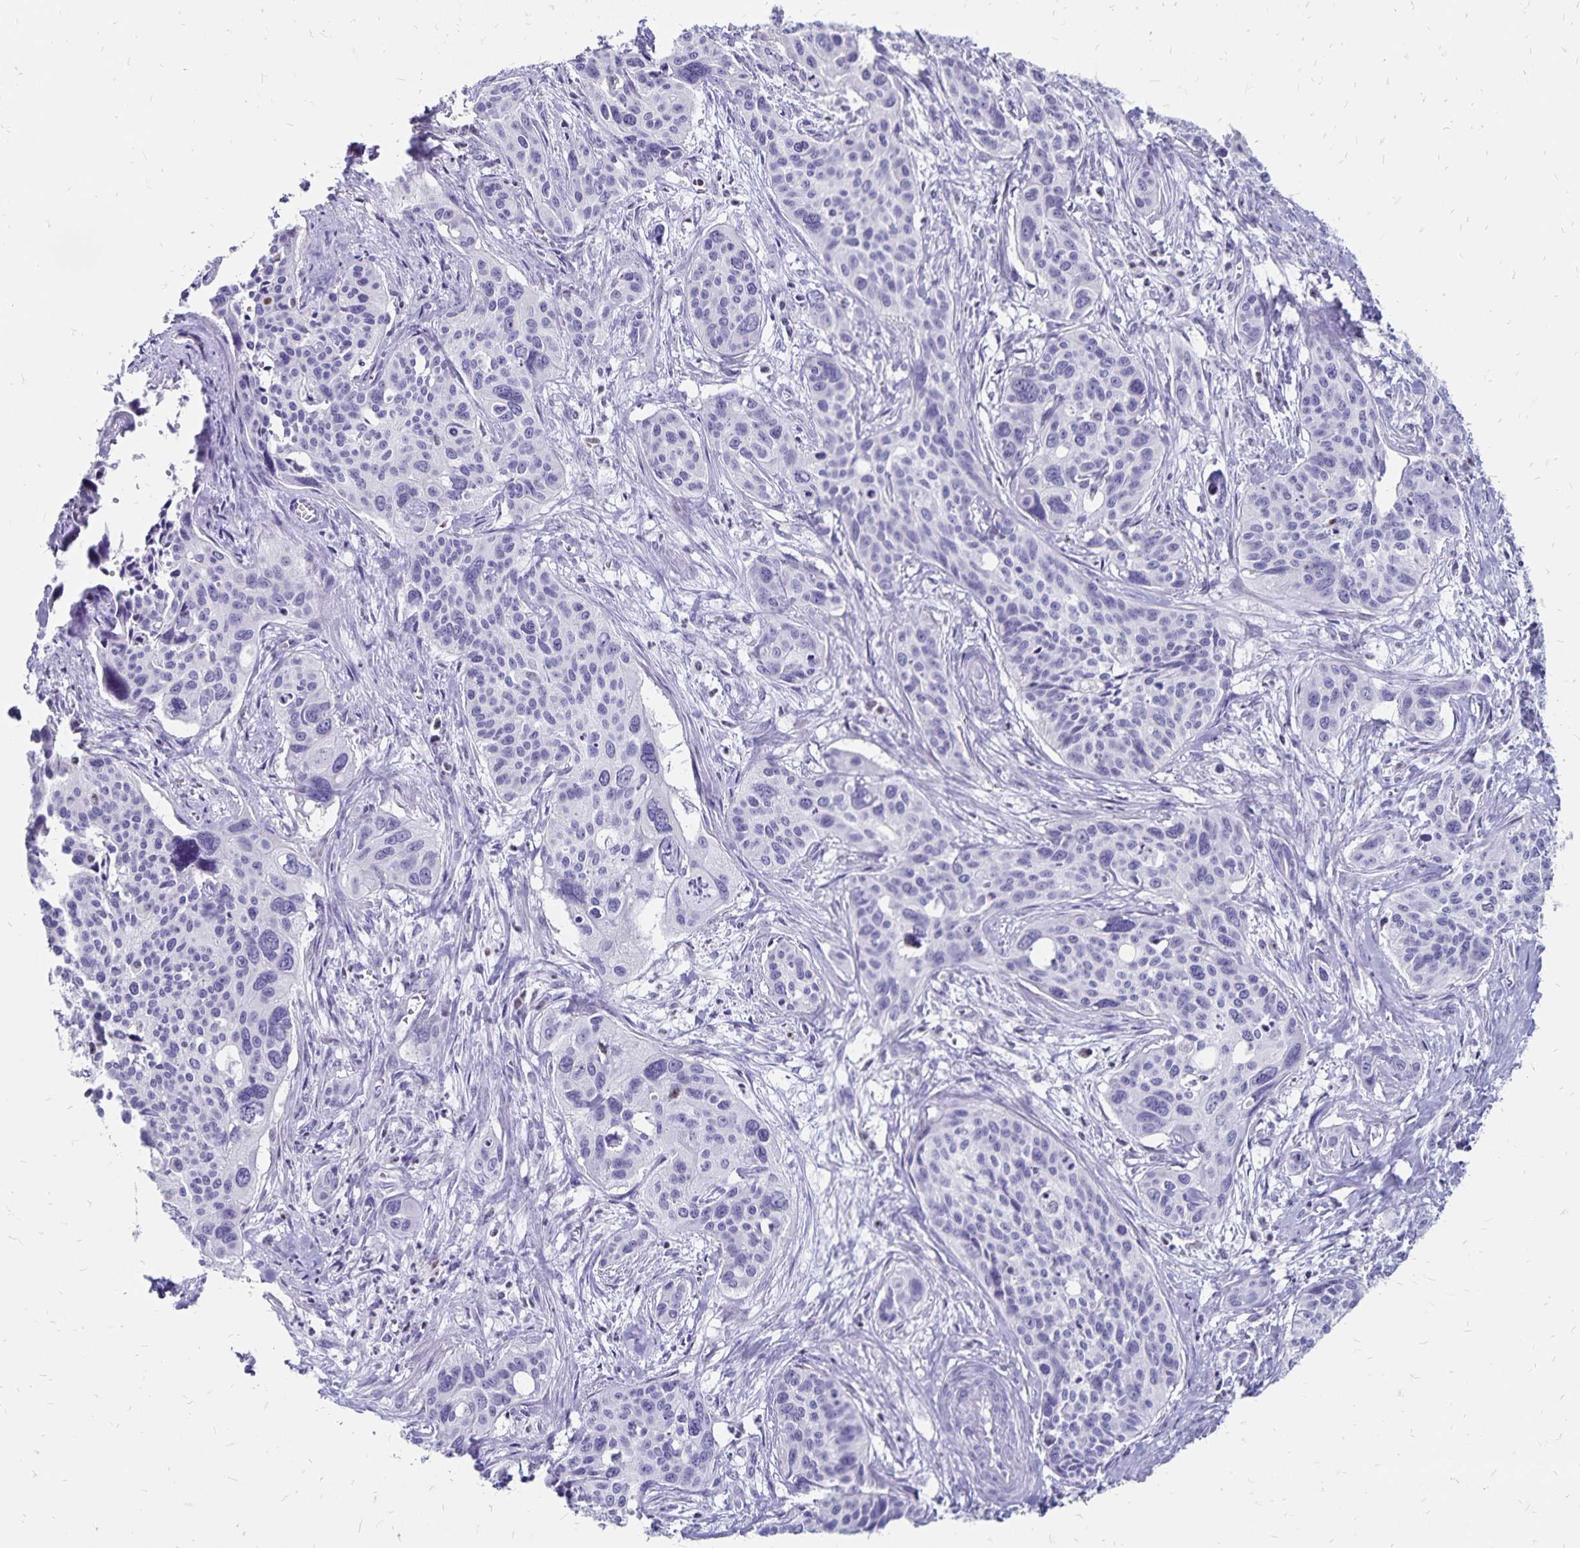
{"staining": {"intensity": "negative", "quantity": "none", "location": "none"}, "tissue": "cervical cancer", "cell_type": "Tumor cells", "image_type": "cancer", "snomed": [{"axis": "morphology", "description": "Squamous cell carcinoma, NOS"}, {"axis": "topography", "description": "Cervix"}], "caption": "Image shows no significant protein positivity in tumor cells of squamous cell carcinoma (cervical).", "gene": "IKZF1", "patient": {"sex": "female", "age": 31}}